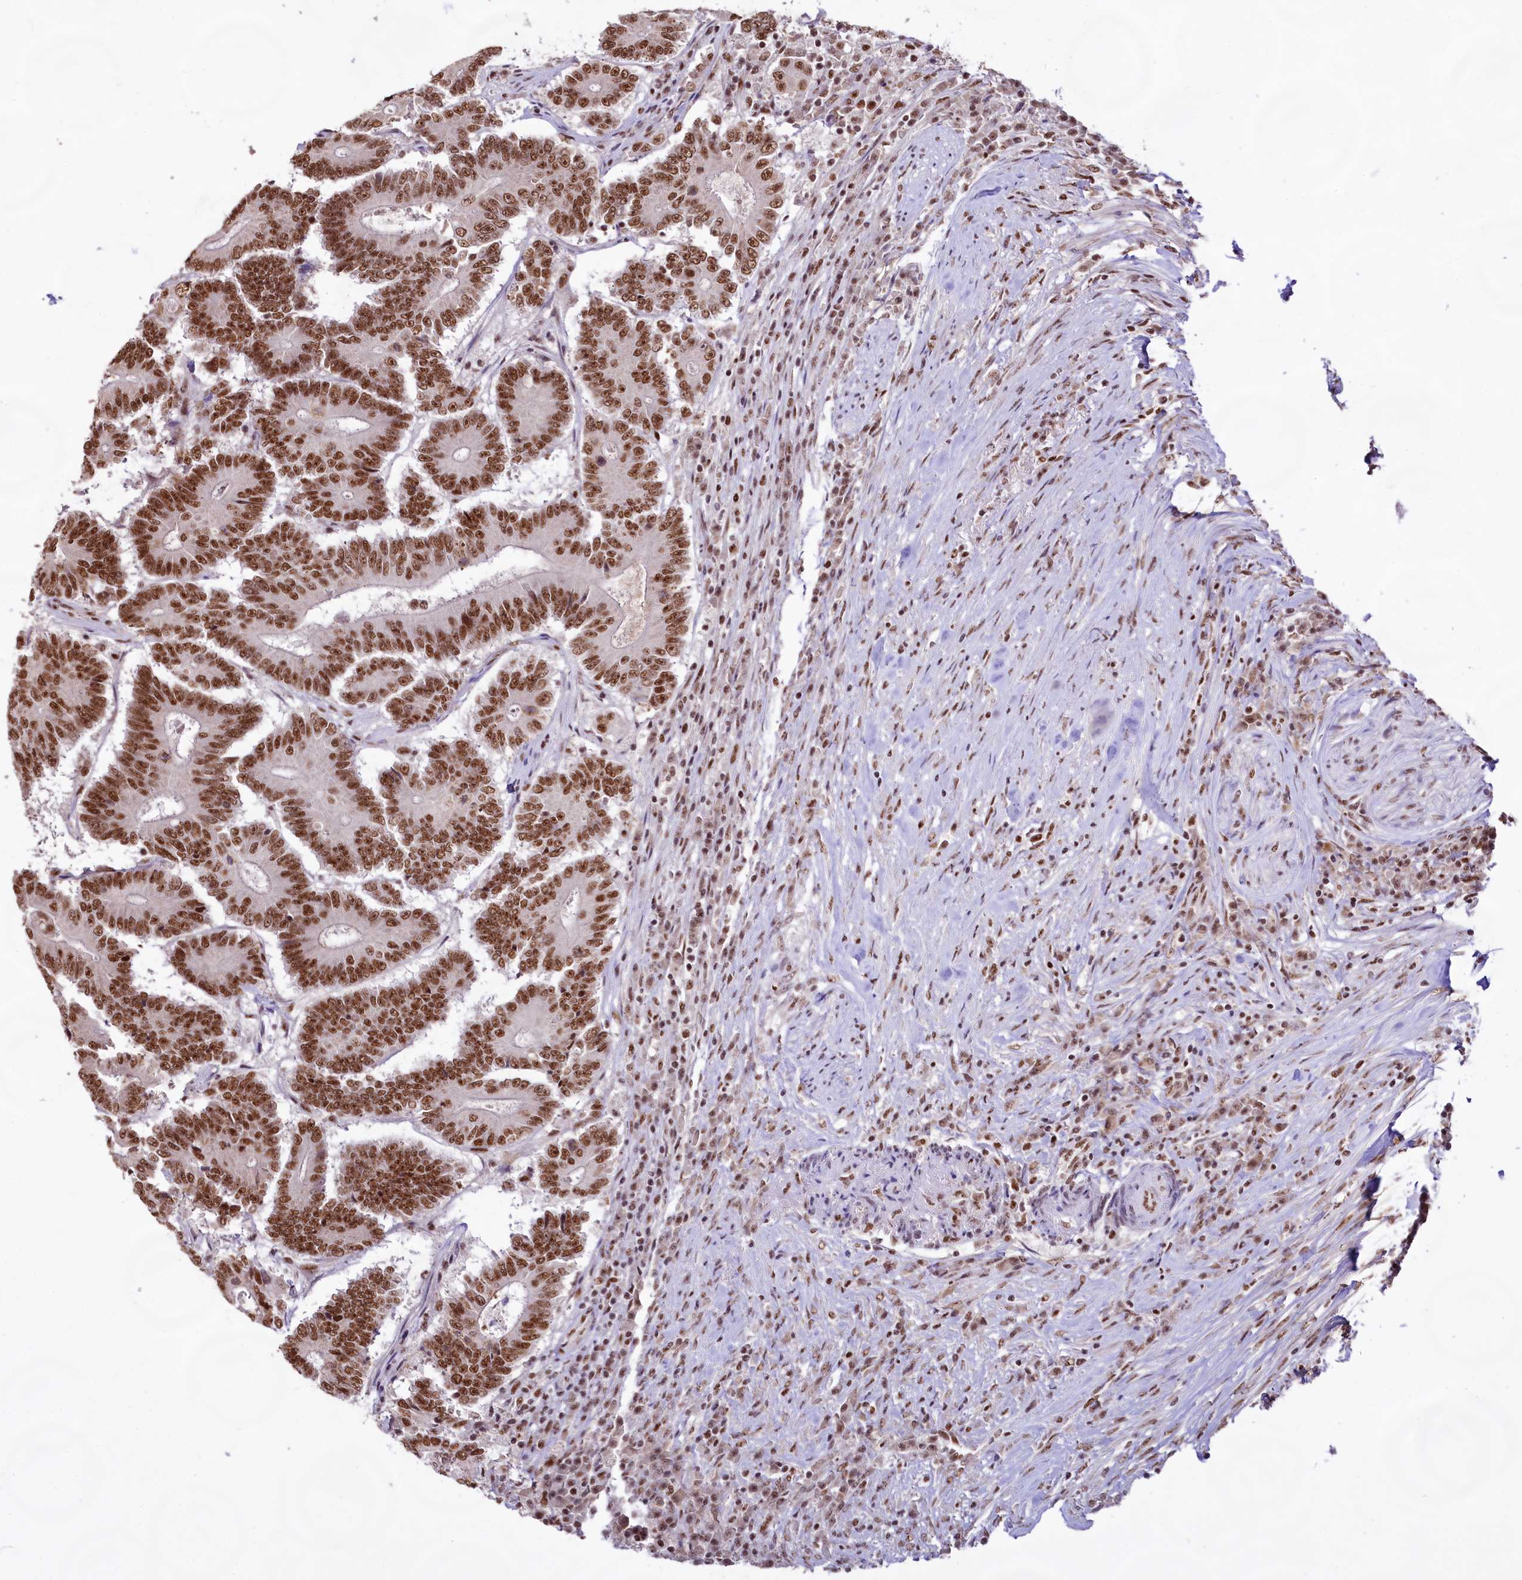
{"staining": {"intensity": "moderate", "quantity": ">75%", "location": "nuclear"}, "tissue": "colorectal cancer", "cell_type": "Tumor cells", "image_type": "cancer", "snomed": [{"axis": "morphology", "description": "Adenocarcinoma, NOS"}, {"axis": "topography", "description": "Colon"}], "caption": "An IHC image of tumor tissue is shown. Protein staining in brown shows moderate nuclear positivity in colorectal adenocarcinoma within tumor cells.", "gene": "HIRA", "patient": {"sex": "male", "age": 83}}